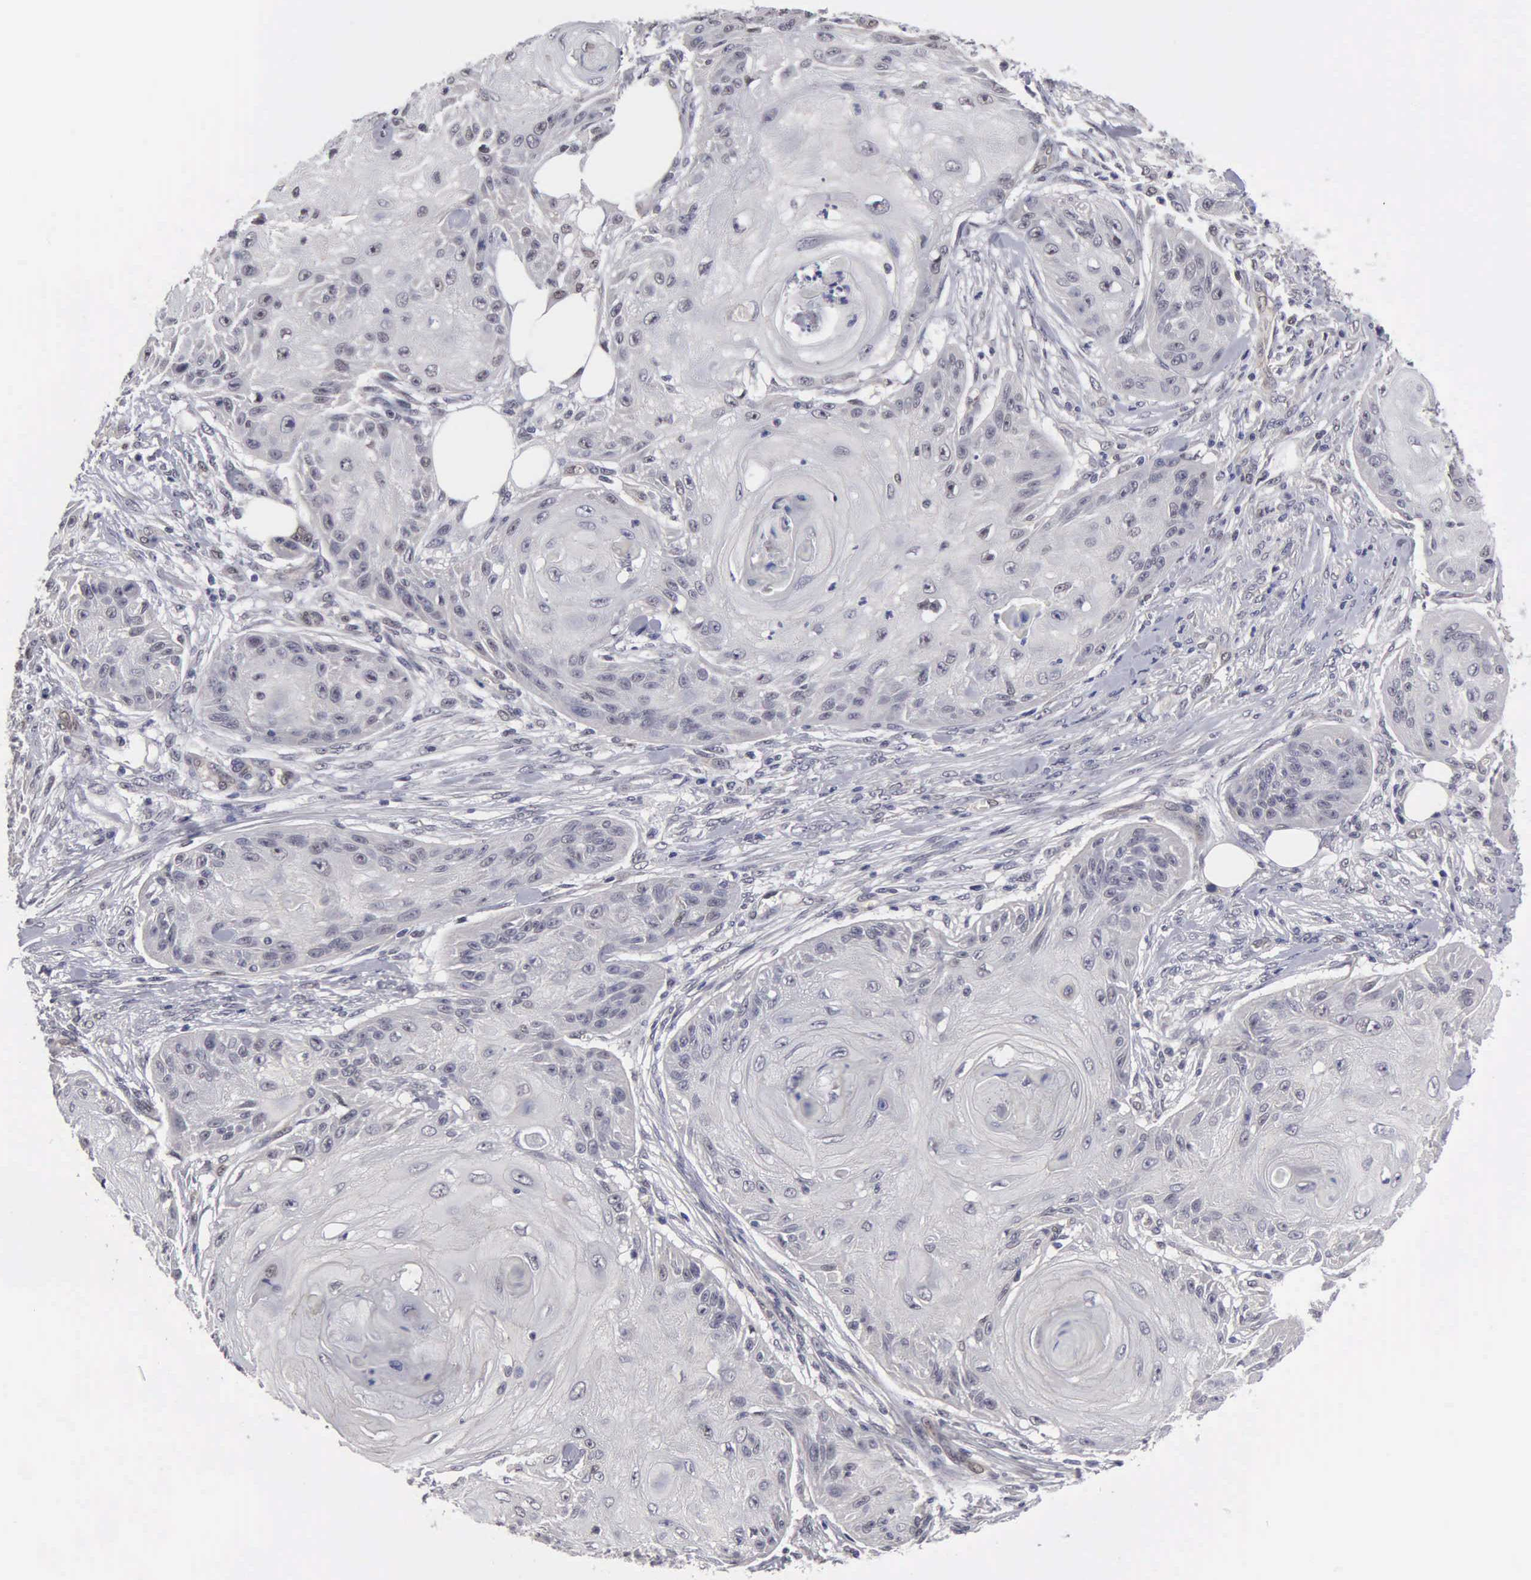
{"staining": {"intensity": "negative", "quantity": "none", "location": "none"}, "tissue": "skin cancer", "cell_type": "Tumor cells", "image_type": "cancer", "snomed": [{"axis": "morphology", "description": "Squamous cell carcinoma, NOS"}, {"axis": "topography", "description": "Skin"}], "caption": "Skin squamous cell carcinoma was stained to show a protein in brown. There is no significant staining in tumor cells.", "gene": "ZBTB33", "patient": {"sex": "female", "age": 88}}